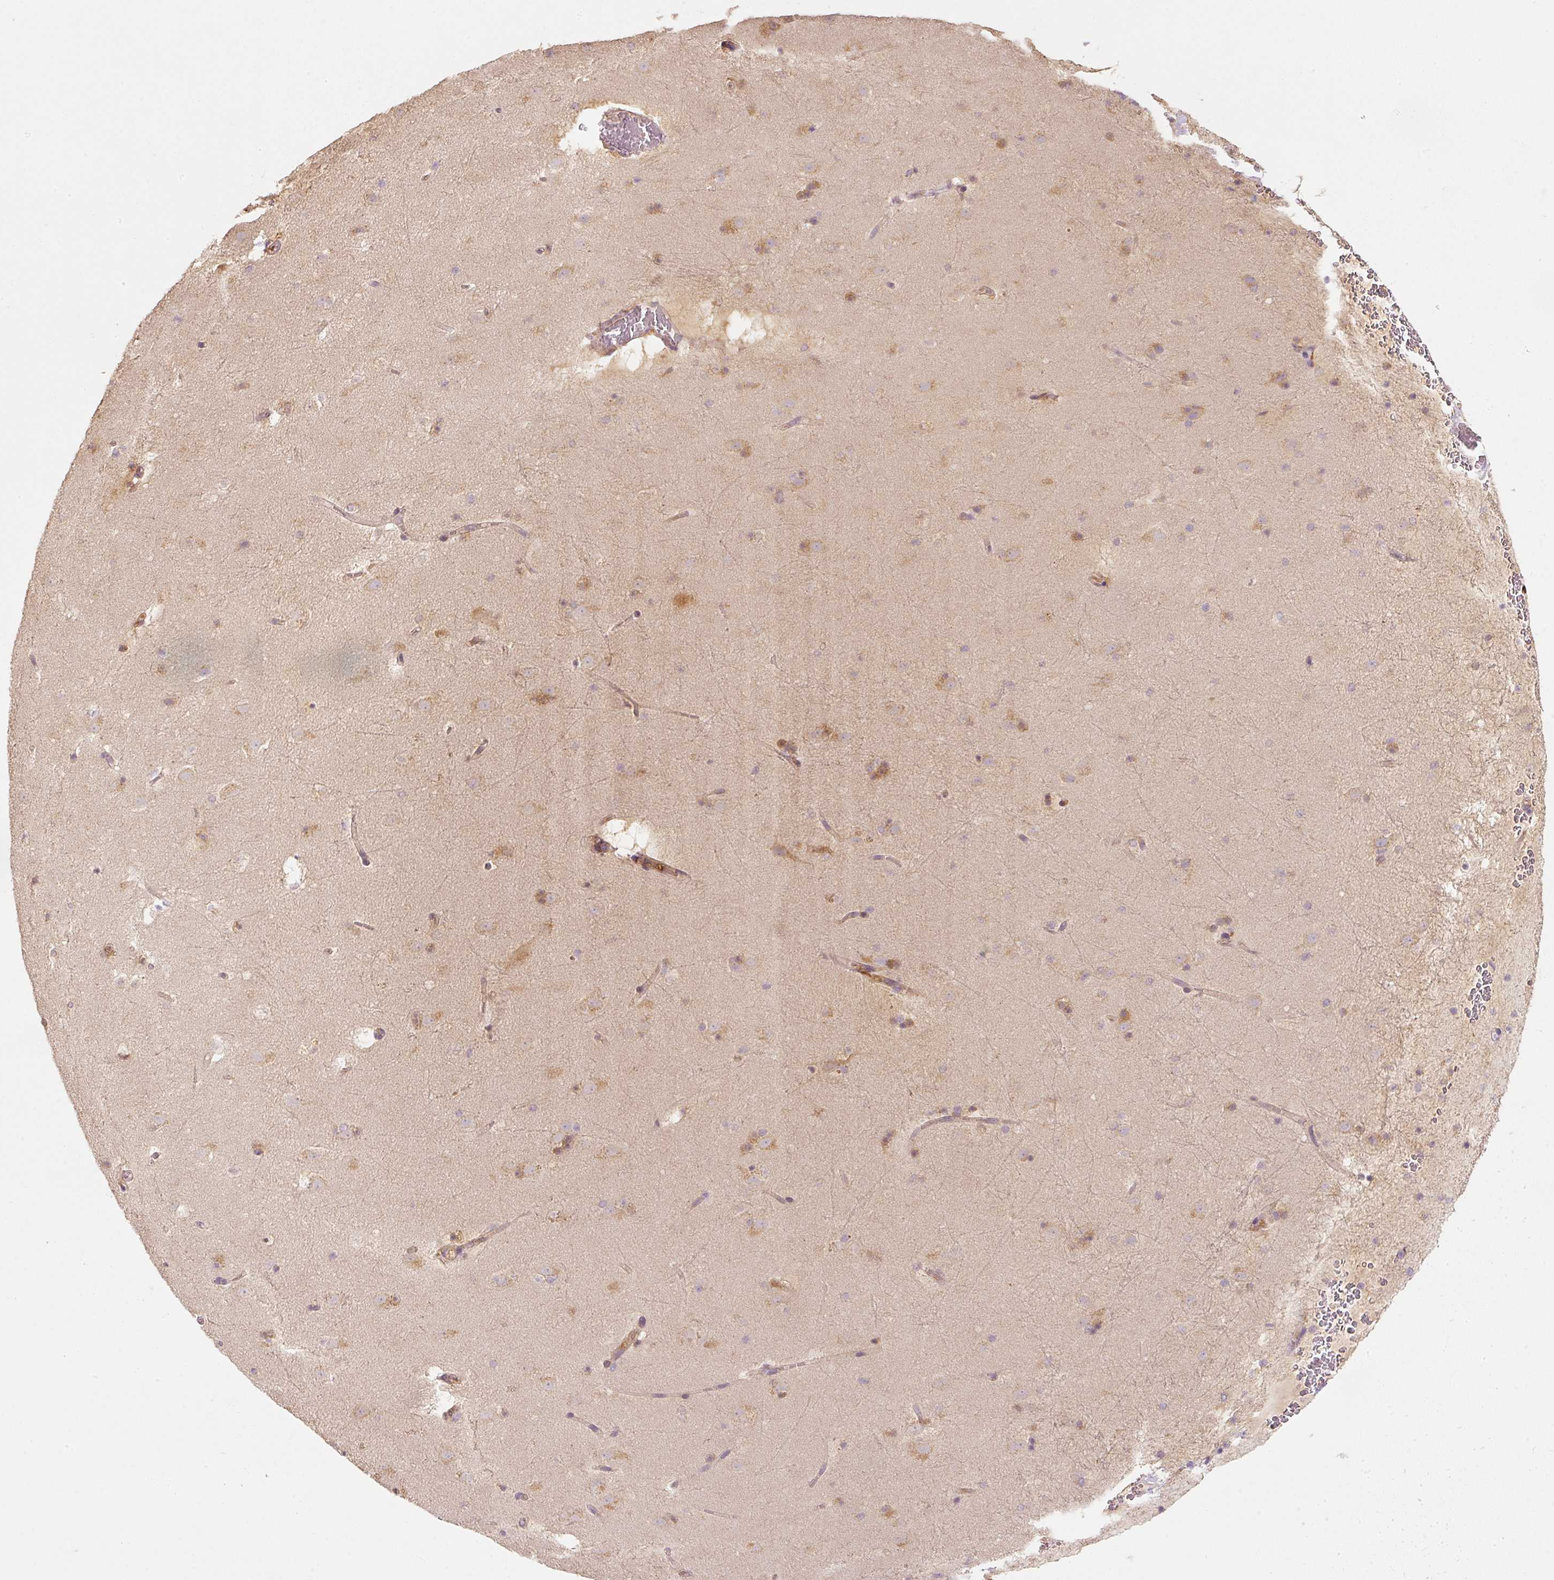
{"staining": {"intensity": "moderate", "quantity": "25%-75%", "location": "cytoplasmic/membranous"}, "tissue": "caudate", "cell_type": "Glial cells", "image_type": "normal", "snomed": [{"axis": "morphology", "description": "Normal tissue, NOS"}, {"axis": "topography", "description": "Lateral ventricle wall"}], "caption": "Caudate stained with DAB immunohistochemistry demonstrates medium levels of moderate cytoplasmic/membranous staining in about 25%-75% of glial cells. (DAB IHC, brown staining for protein, blue staining for nuclei).", "gene": "RNF167", "patient": {"sex": "male", "age": 37}}